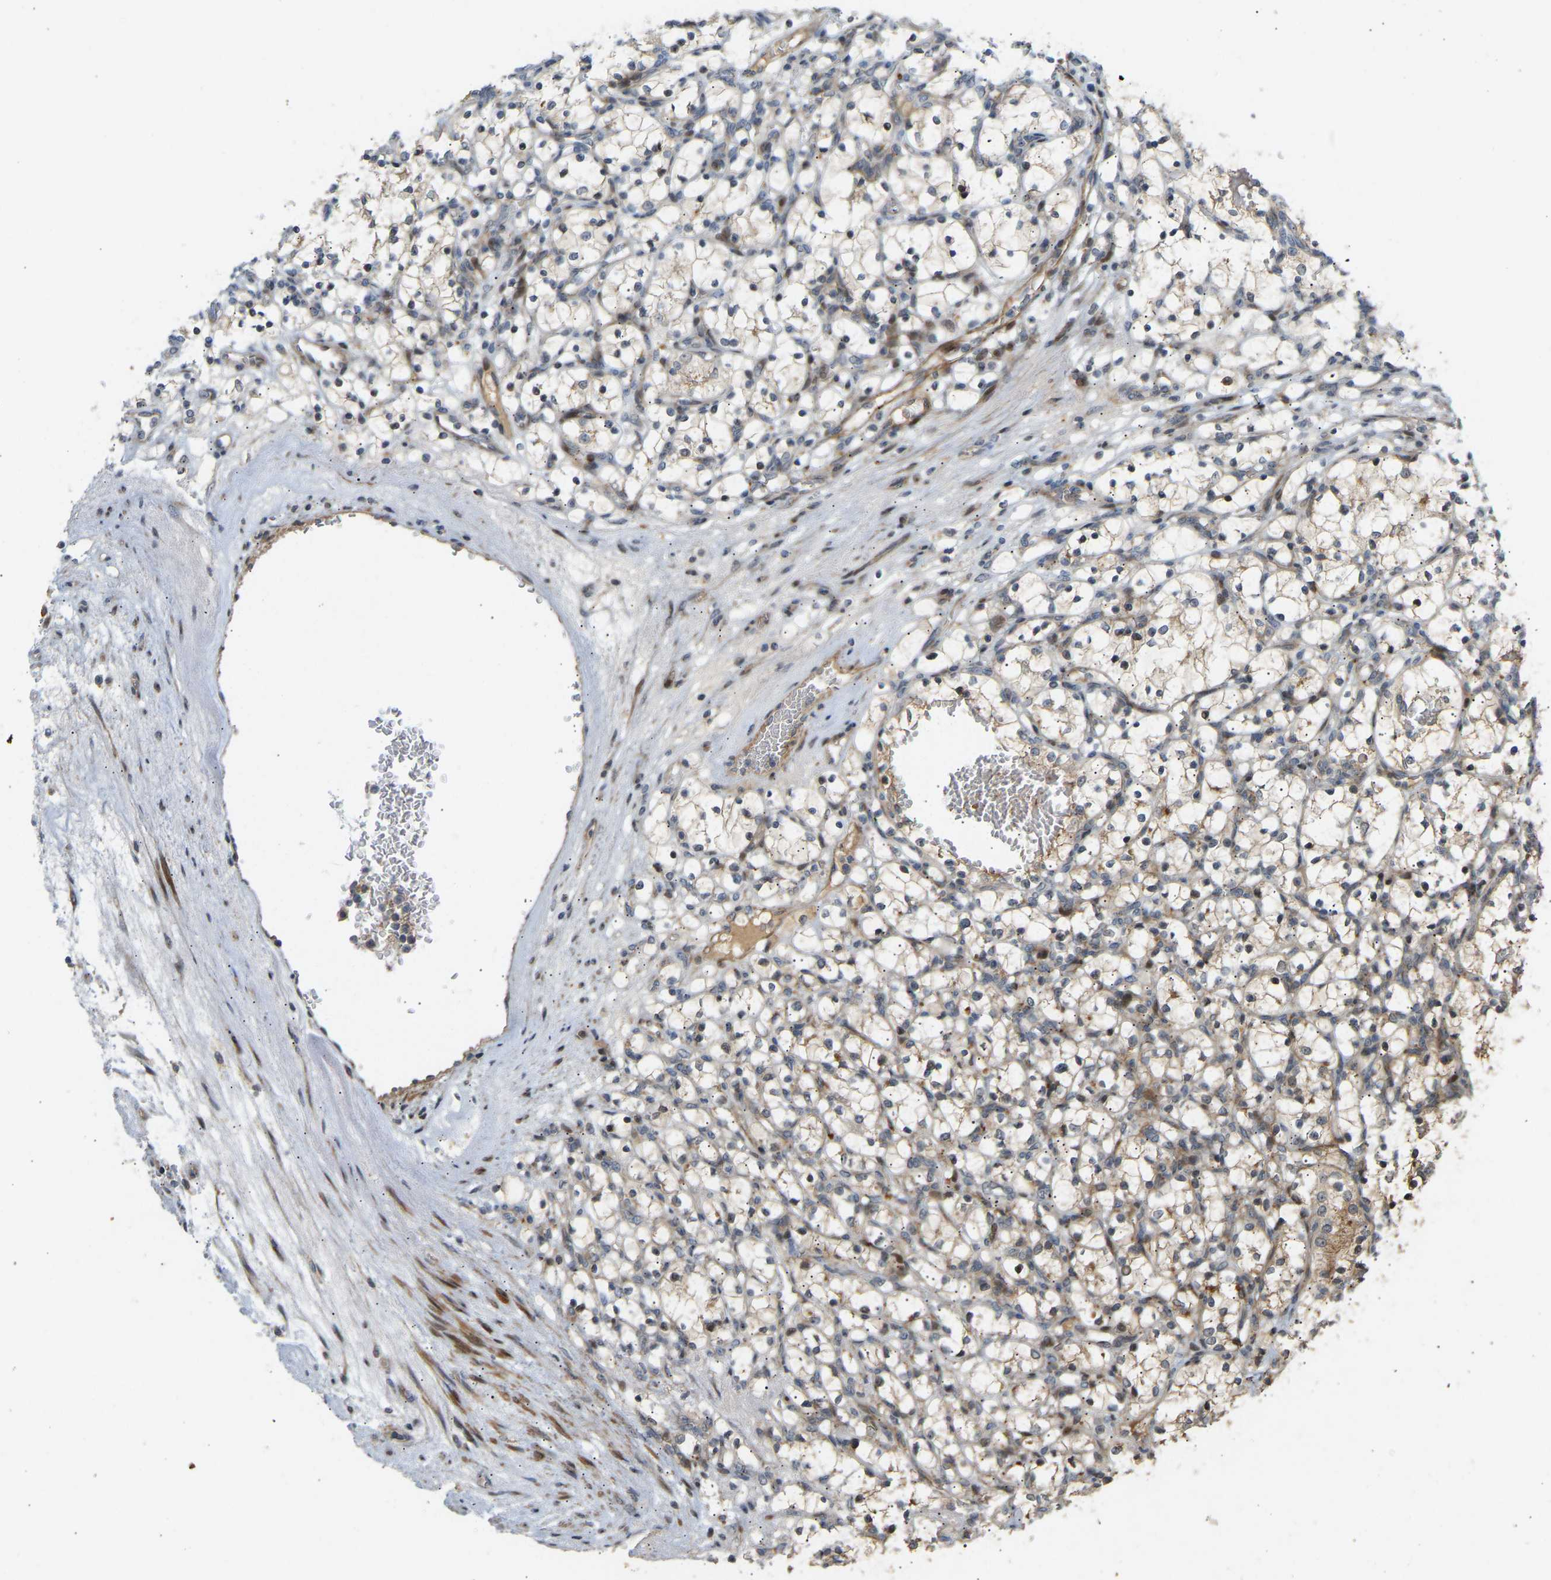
{"staining": {"intensity": "weak", "quantity": "25%-75%", "location": "cytoplasmic/membranous,nuclear"}, "tissue": "renal cancer", "cell_type": "Tumor cells", "image_type": "cancer", "snomed": [{"axis": "morphology", "description": "Adenocarcinoma, NOS"}, {"axis": "topography", "description": "Kidney"}], "caption": "Renal cancer stained with a protein marker exhibits weak staining in tumor cells.", "gene": "POGLUT2", "patient": {"sex": "female", "age": 69}}